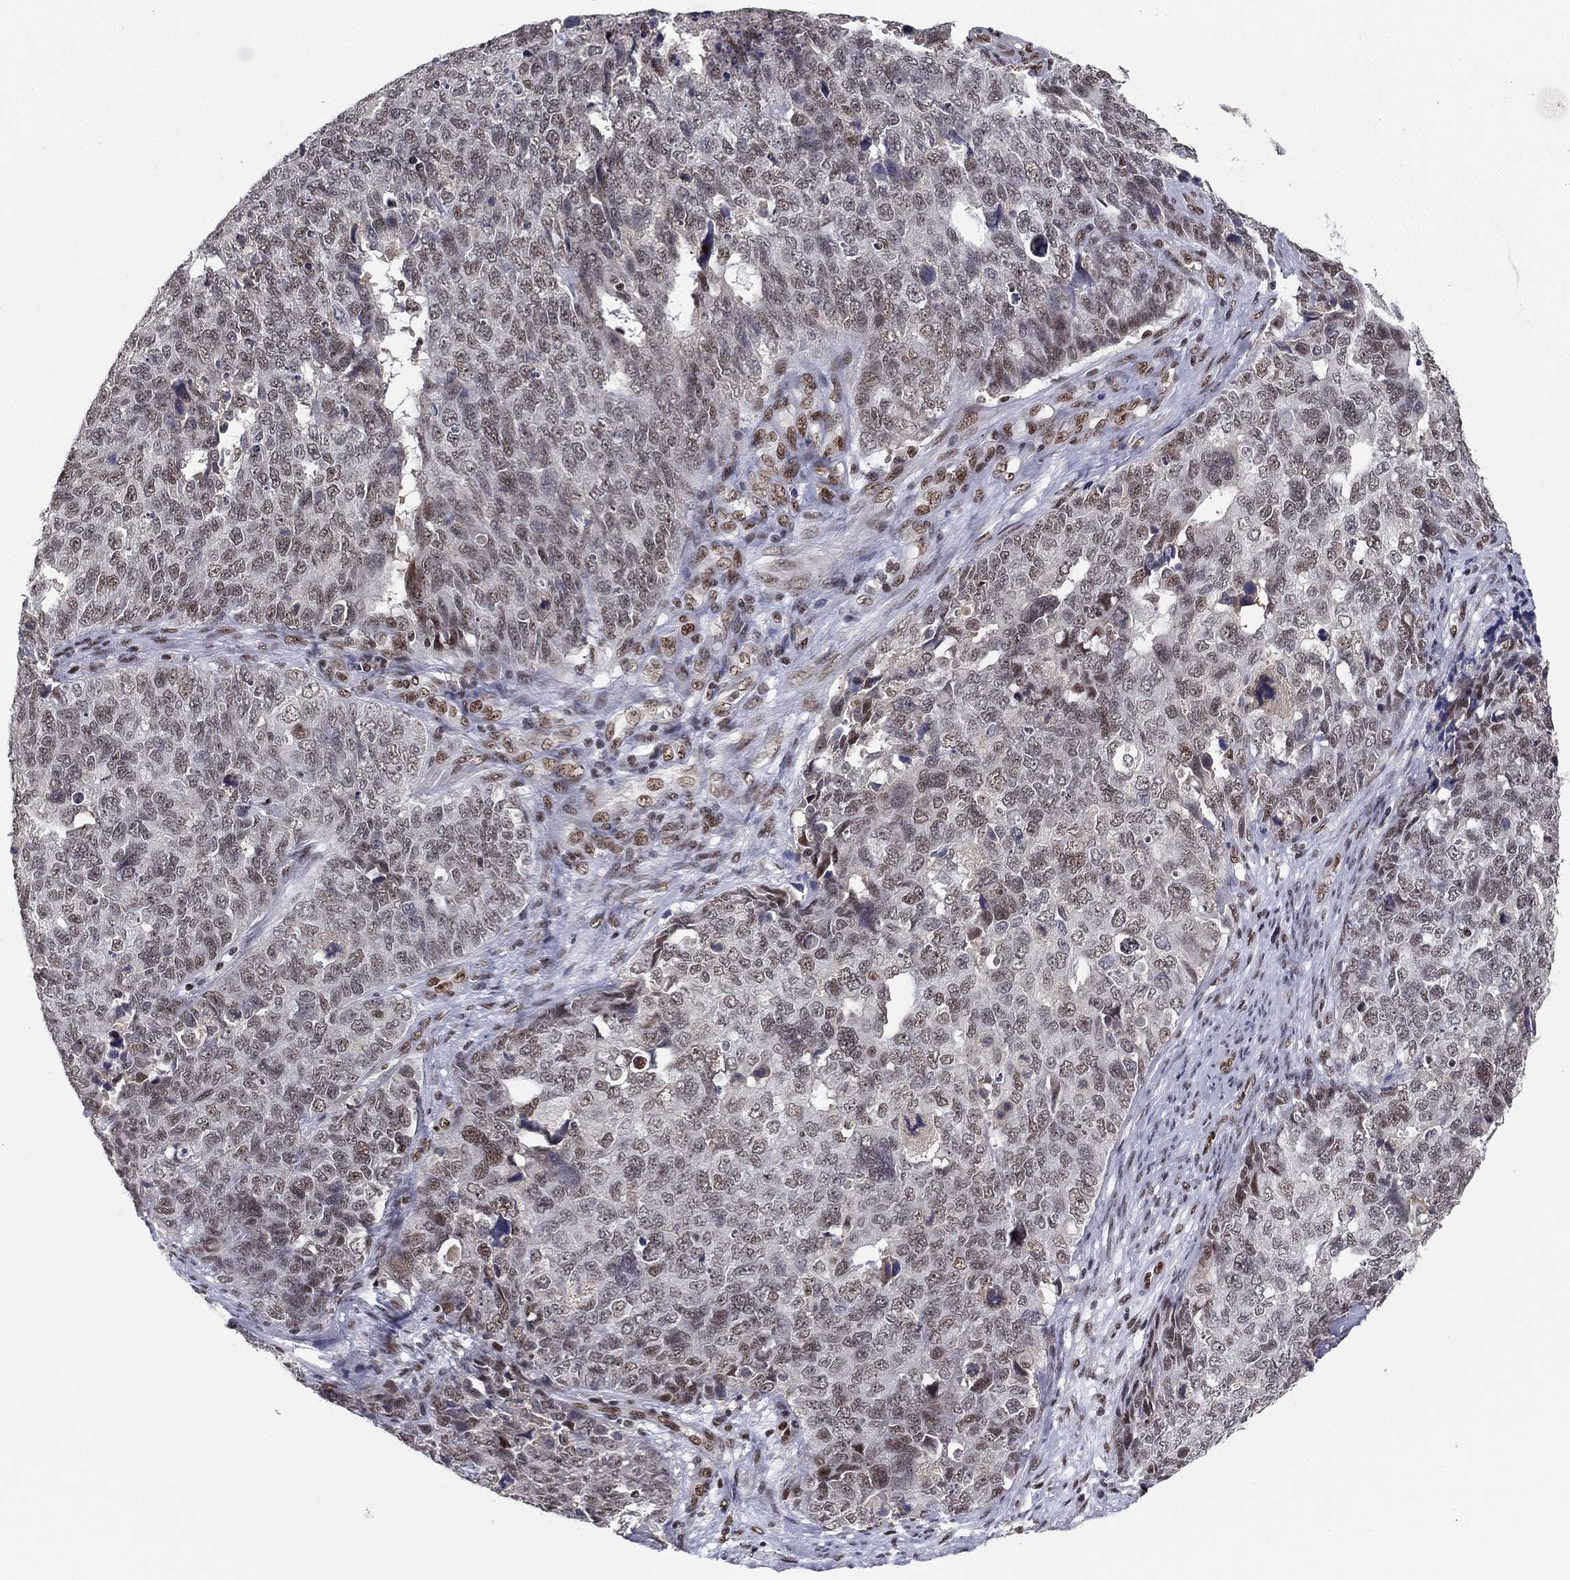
{"staining": {"intensity": "weak", "quantity": "25%-75%", "location": "nuclear"}, "tissue": "cervical cancer", "cell_type": "Tumor cells", "image_type": "cancer", "snomed": [{"axis": "morphology", "description": "Squamous cell carcinoma, NOS"}, {"axis": "topography", "description": "Cervix"}], "caption": "Cervical squamous cell carcinoma stained with DAB (3,3'-diaminobenzidine) immunohistochemistry (IHC) displays low levels of weak nuclear staining in approximately 25%-75% of tumor cells. (brown staining indicates protein expression, while blue staining denotes nuclei).", "gene": "GPALPP1", "patient": {"sex": "female", "age": 63}}